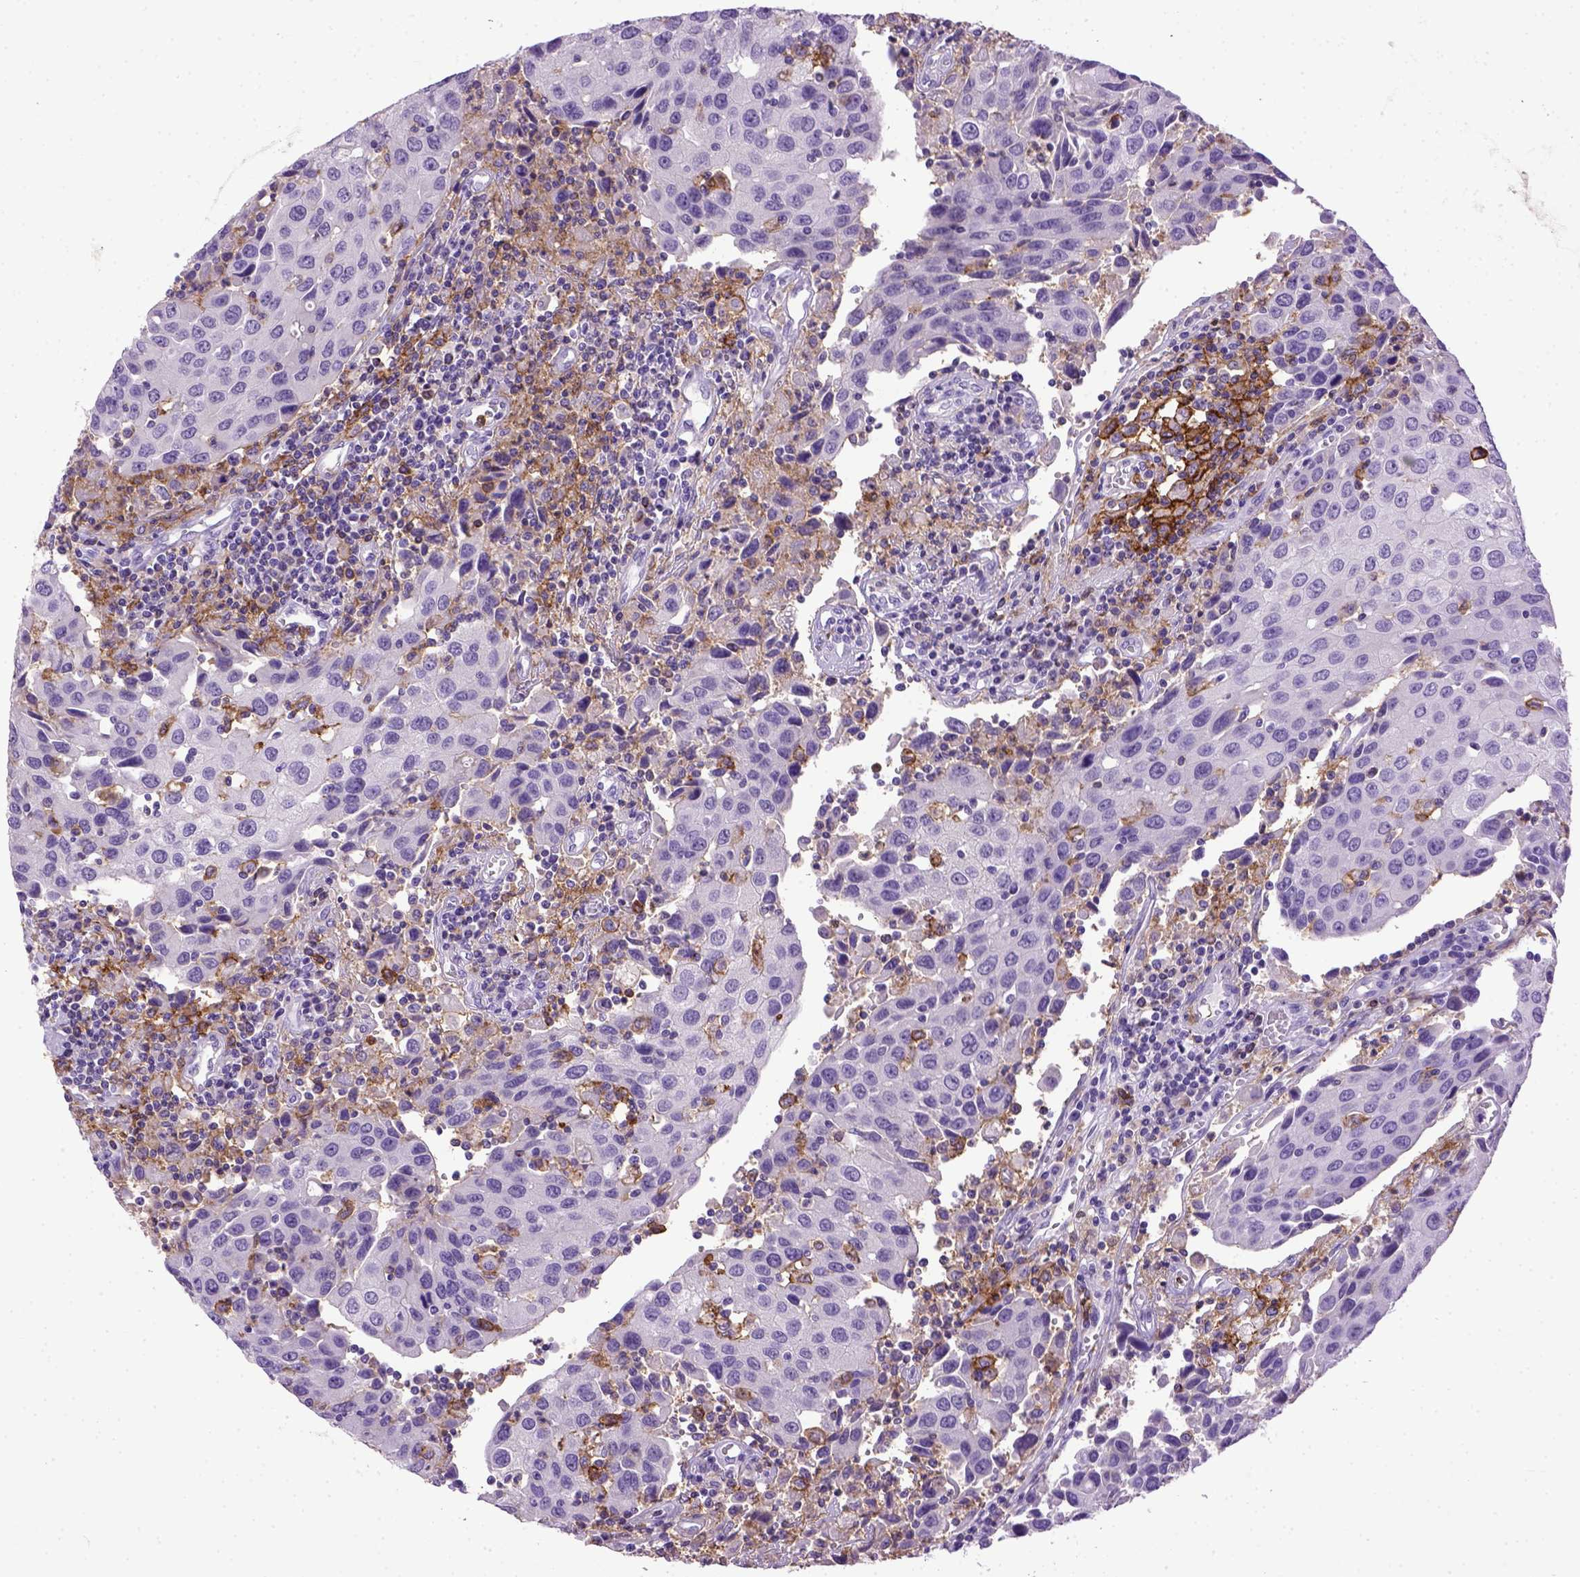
{"staining": {"intensity": "negative", "quantity": "none", "location": "none"}, "tissue": "urothelial cancer", "cell_type": "Tumor cells", "image_type": "cancer", "snomed": [{"axis": "morphology", "description": "Urothelial carcinoma, High grade"}, {"axis": "topography", "description": "Urinary bladder"}], "caption": "Photomicrograph shows no significant protein staining in tumor cells of urothelial cancer.", "gene": "ITGAX", "patient": {"sex": "female", "age": 85}}